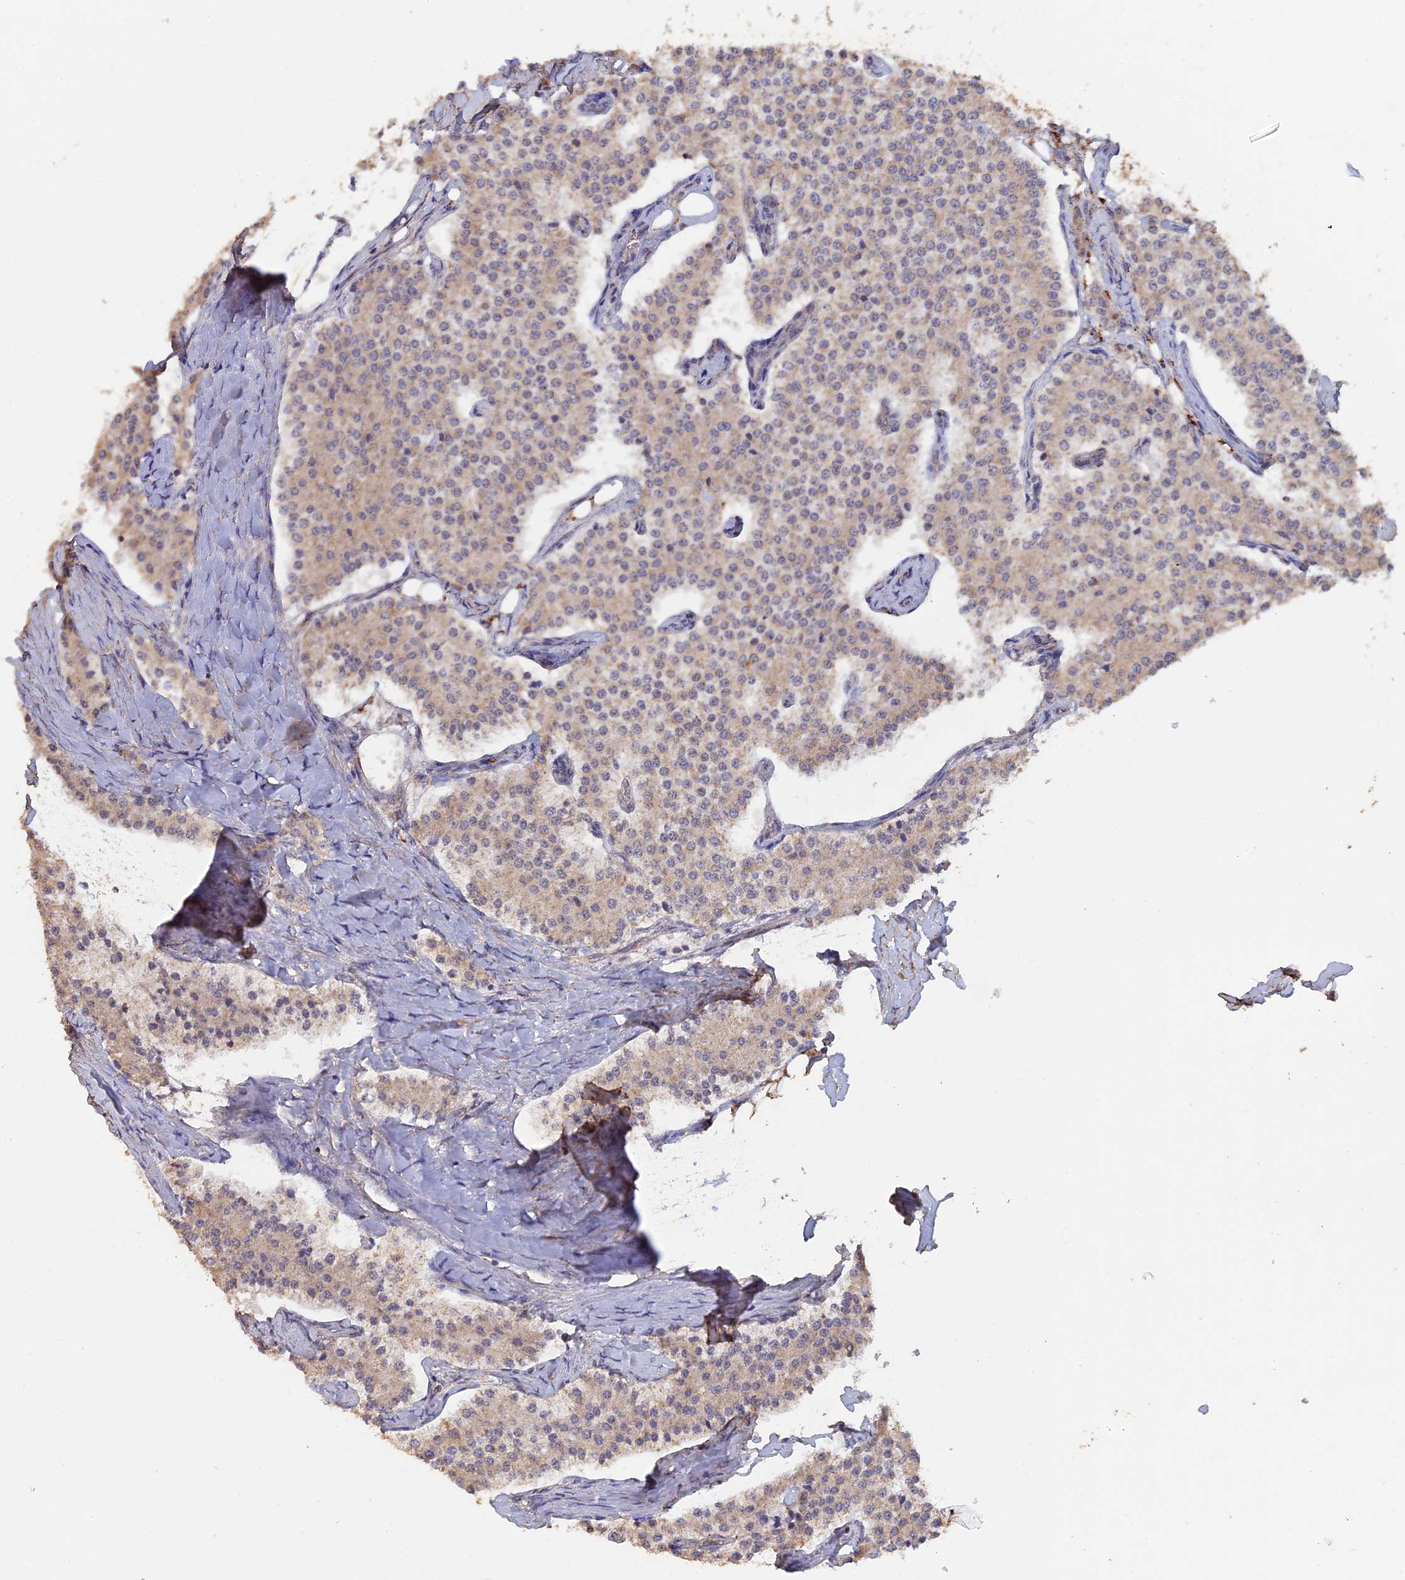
{"staining": {"intensity": "weak", "quantity": "<25%", "location": "cytoplasmic/membranous"}, "tissue": "carcinoid", "cell_type": "Tumor cells", "image_type": "cancer", "snomed": [{"axis": "morphology", "description": "Carcinoid, malignant, NOS"}, {"axis": "topography", "description": "Colon"}], "caption": "Immunohistochemistry (IHC) photomicrograph of neoplastic tissue: human carcinoid stained with DAB reveals no significant protein staining in tumor cells.", "gene": "FAM210B", "patient": {"sex": "female", "age": 52}}